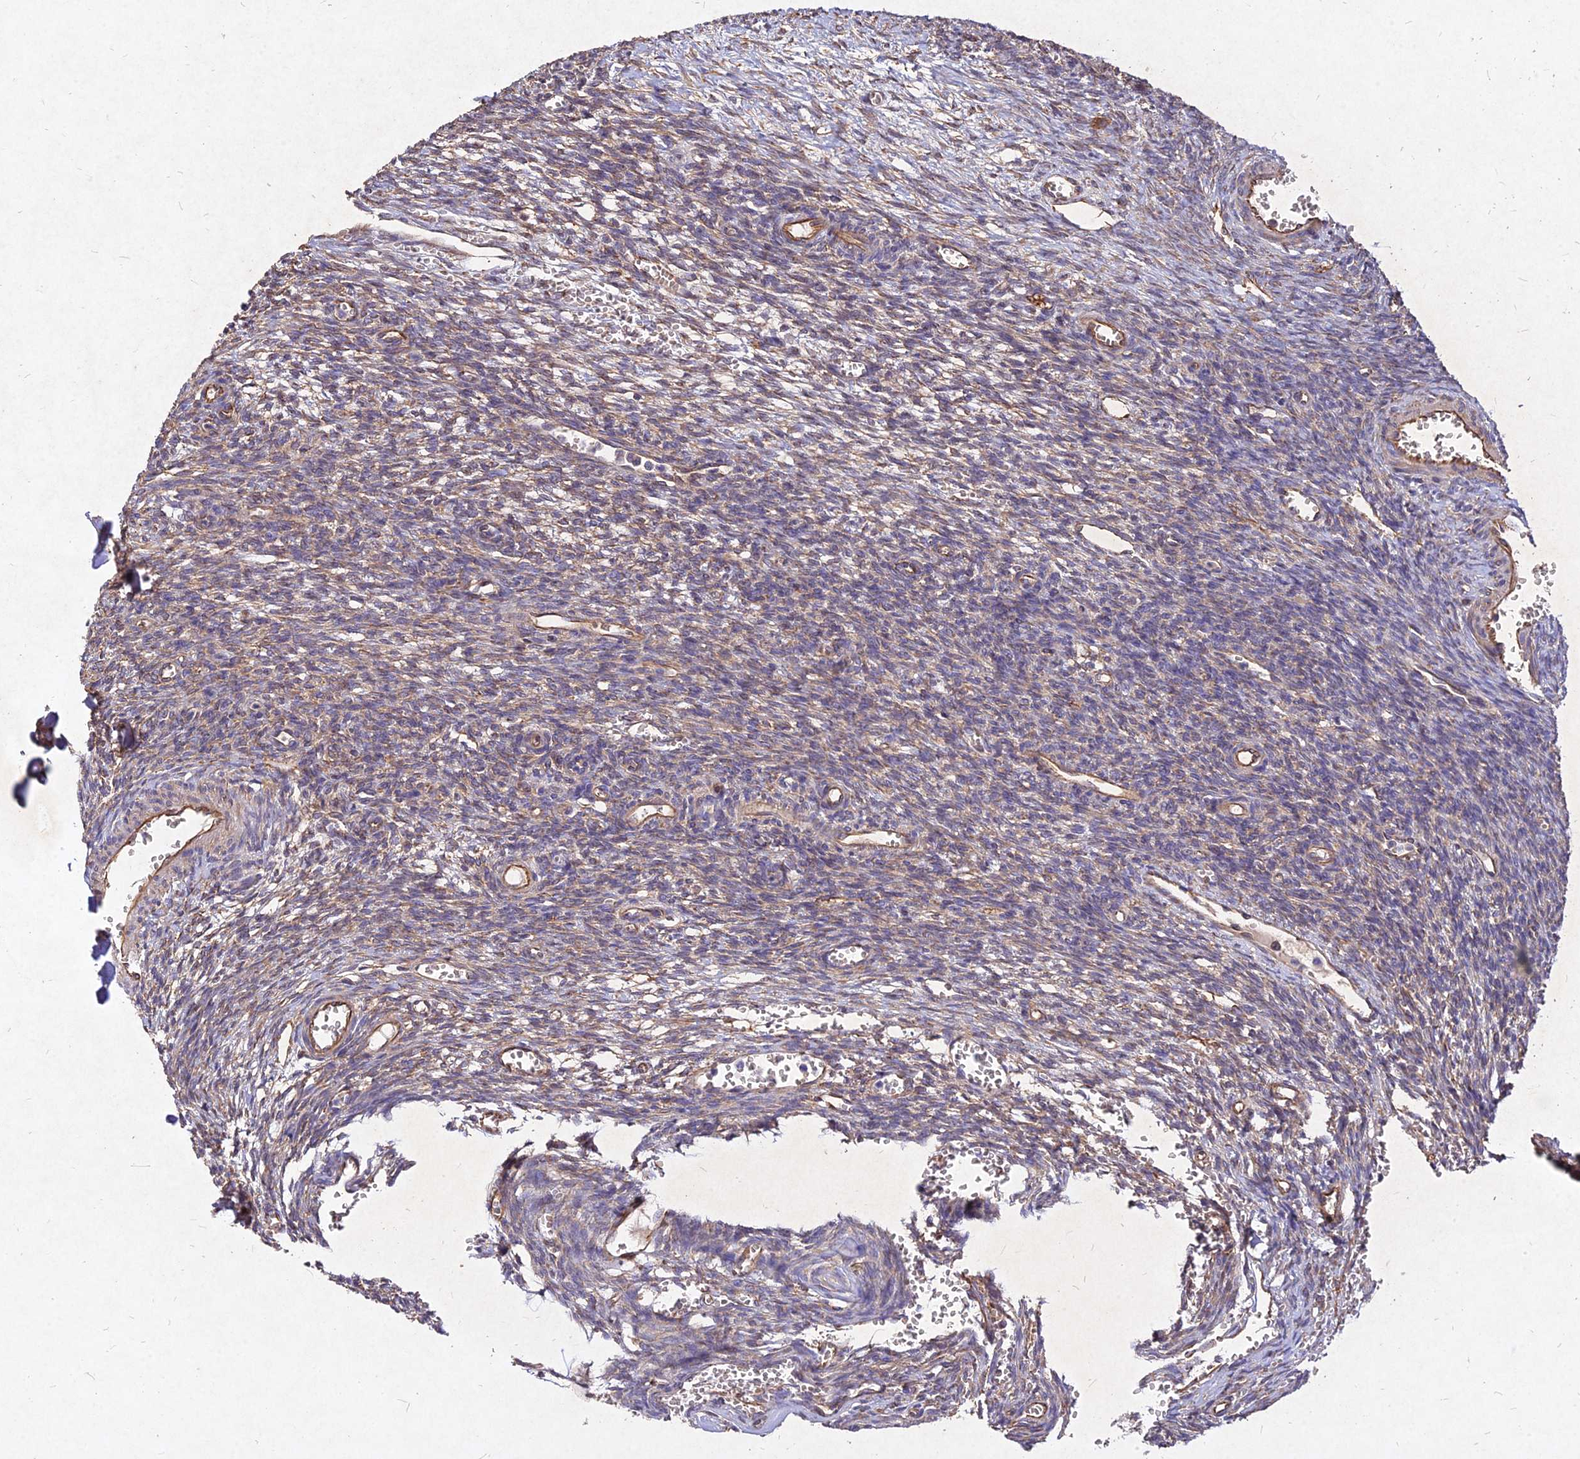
{"staining": {"intensity": "moderate", "quantity": "<25%", "location": "cytoplasmic/membranous"}, "tissue": "ovary", "cell_type": "Ovarian stroma cells", "image_type": "normal", "snomed": [{"axis": "morphology", "description": "Normal tissue, NOS"}, {"axis": "topography", "description": "Ovary"}], "caption": "Protein staining of normal ovary displays moderate cytoplasmic/membranous expression in about <25% of ovarian stroma cells. (DAB (3,3'-diaminobenzidine) IHC, brown staining for protein, blue staining for nuclei).", "gene": "SKA1", "patient": {"sex": "female", "age": 39}}